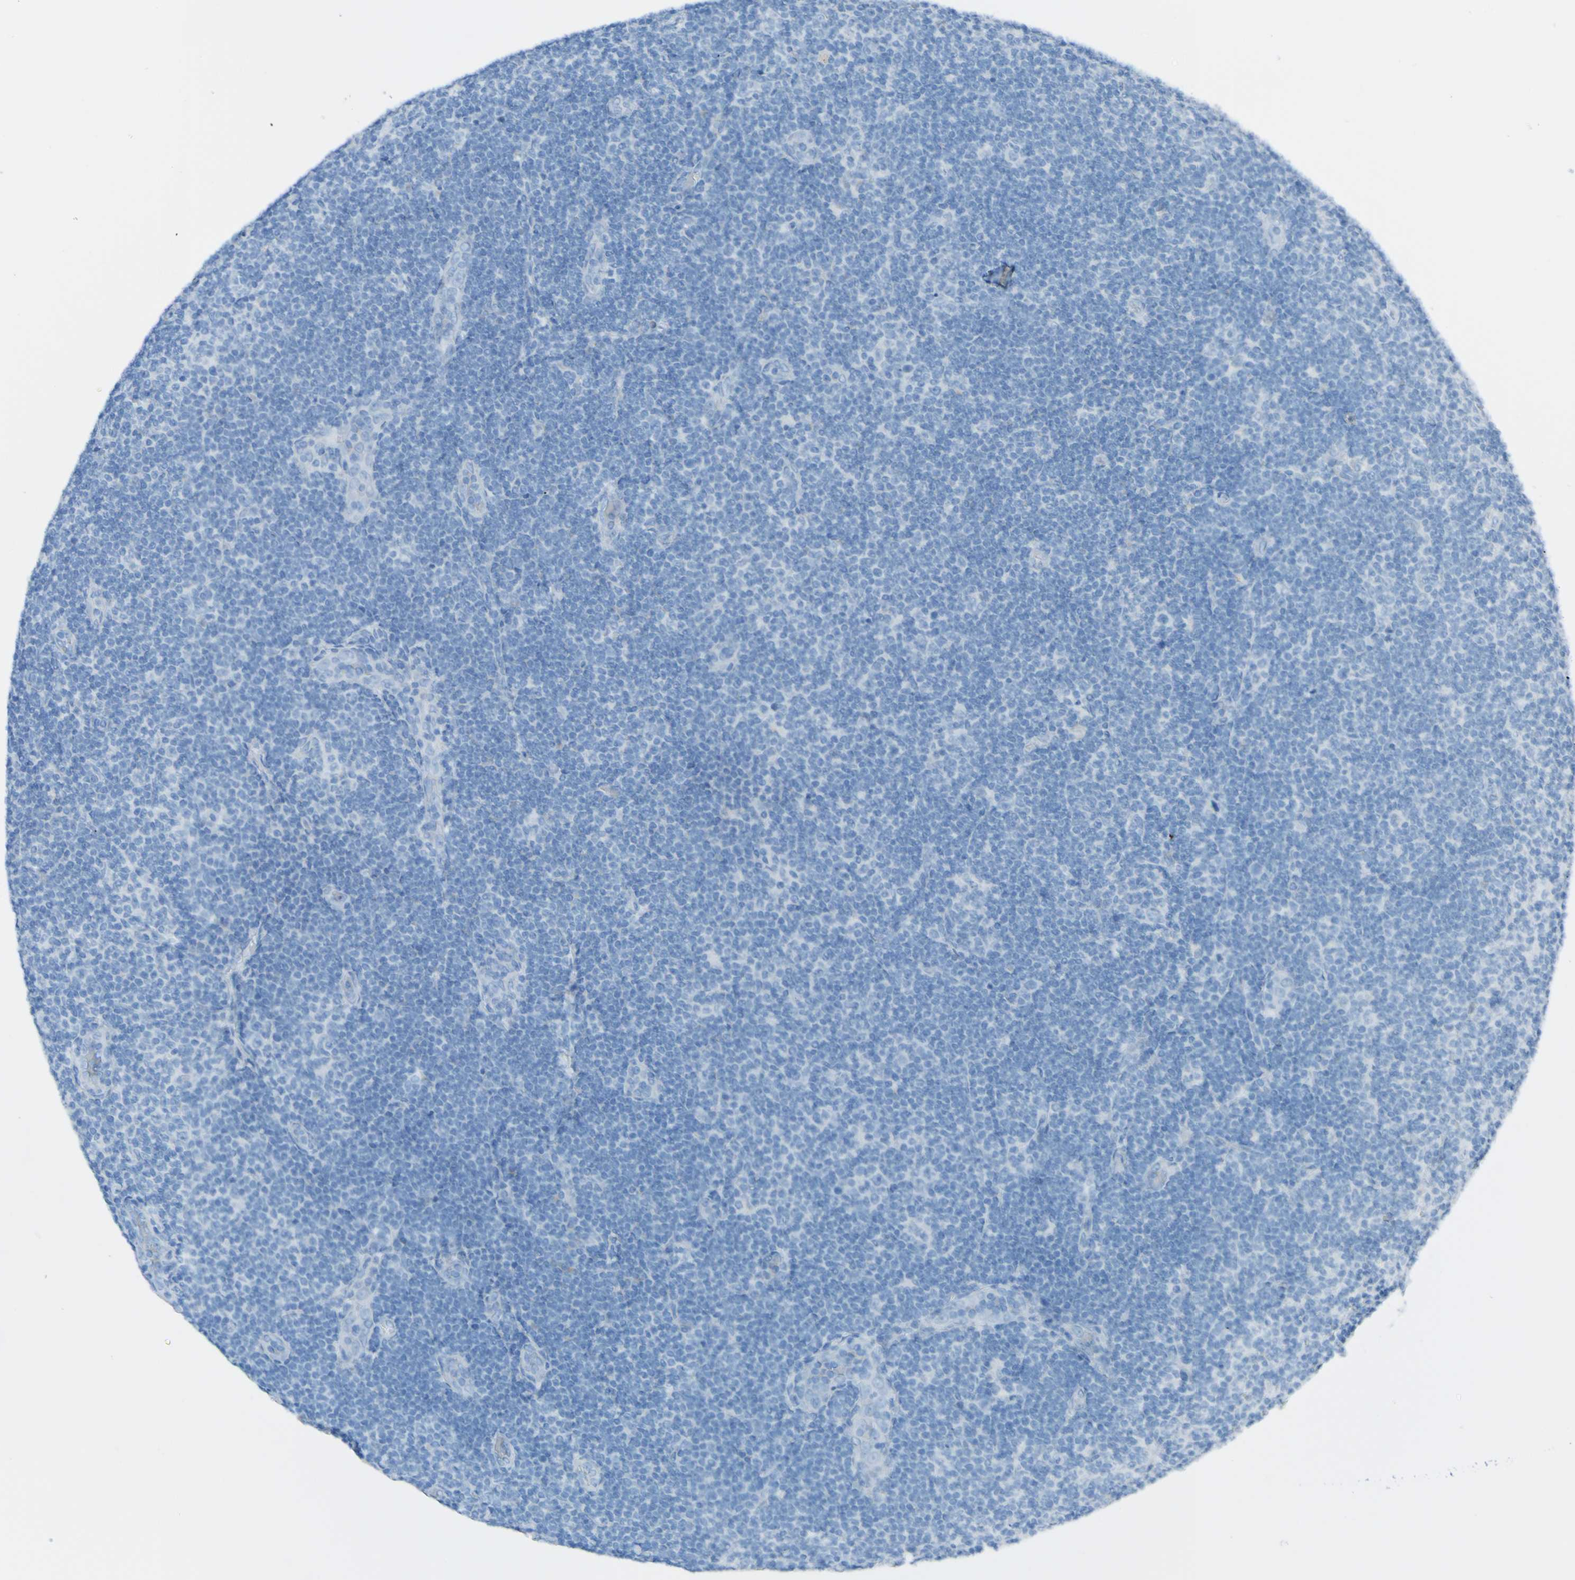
{"staining": {"intensity": "negative", "quantity": "none", "location": "none"}, "tissue": "lymphoma", "cell_type": "Tumor cells", "image_type": "cancer", "snomed": [{"axis": "morphology", "description": "Malignant lymphoma, non-Hodgkin's type, Low grade"}, {"axis": "topography", "description": "Lymph node"}], "caption": "An image of lymphoma stained for a protein demonstrates no brown staining in tumor cells.", "gene": "ACMSD", "patient": {"sex": "male", "age": 83}}